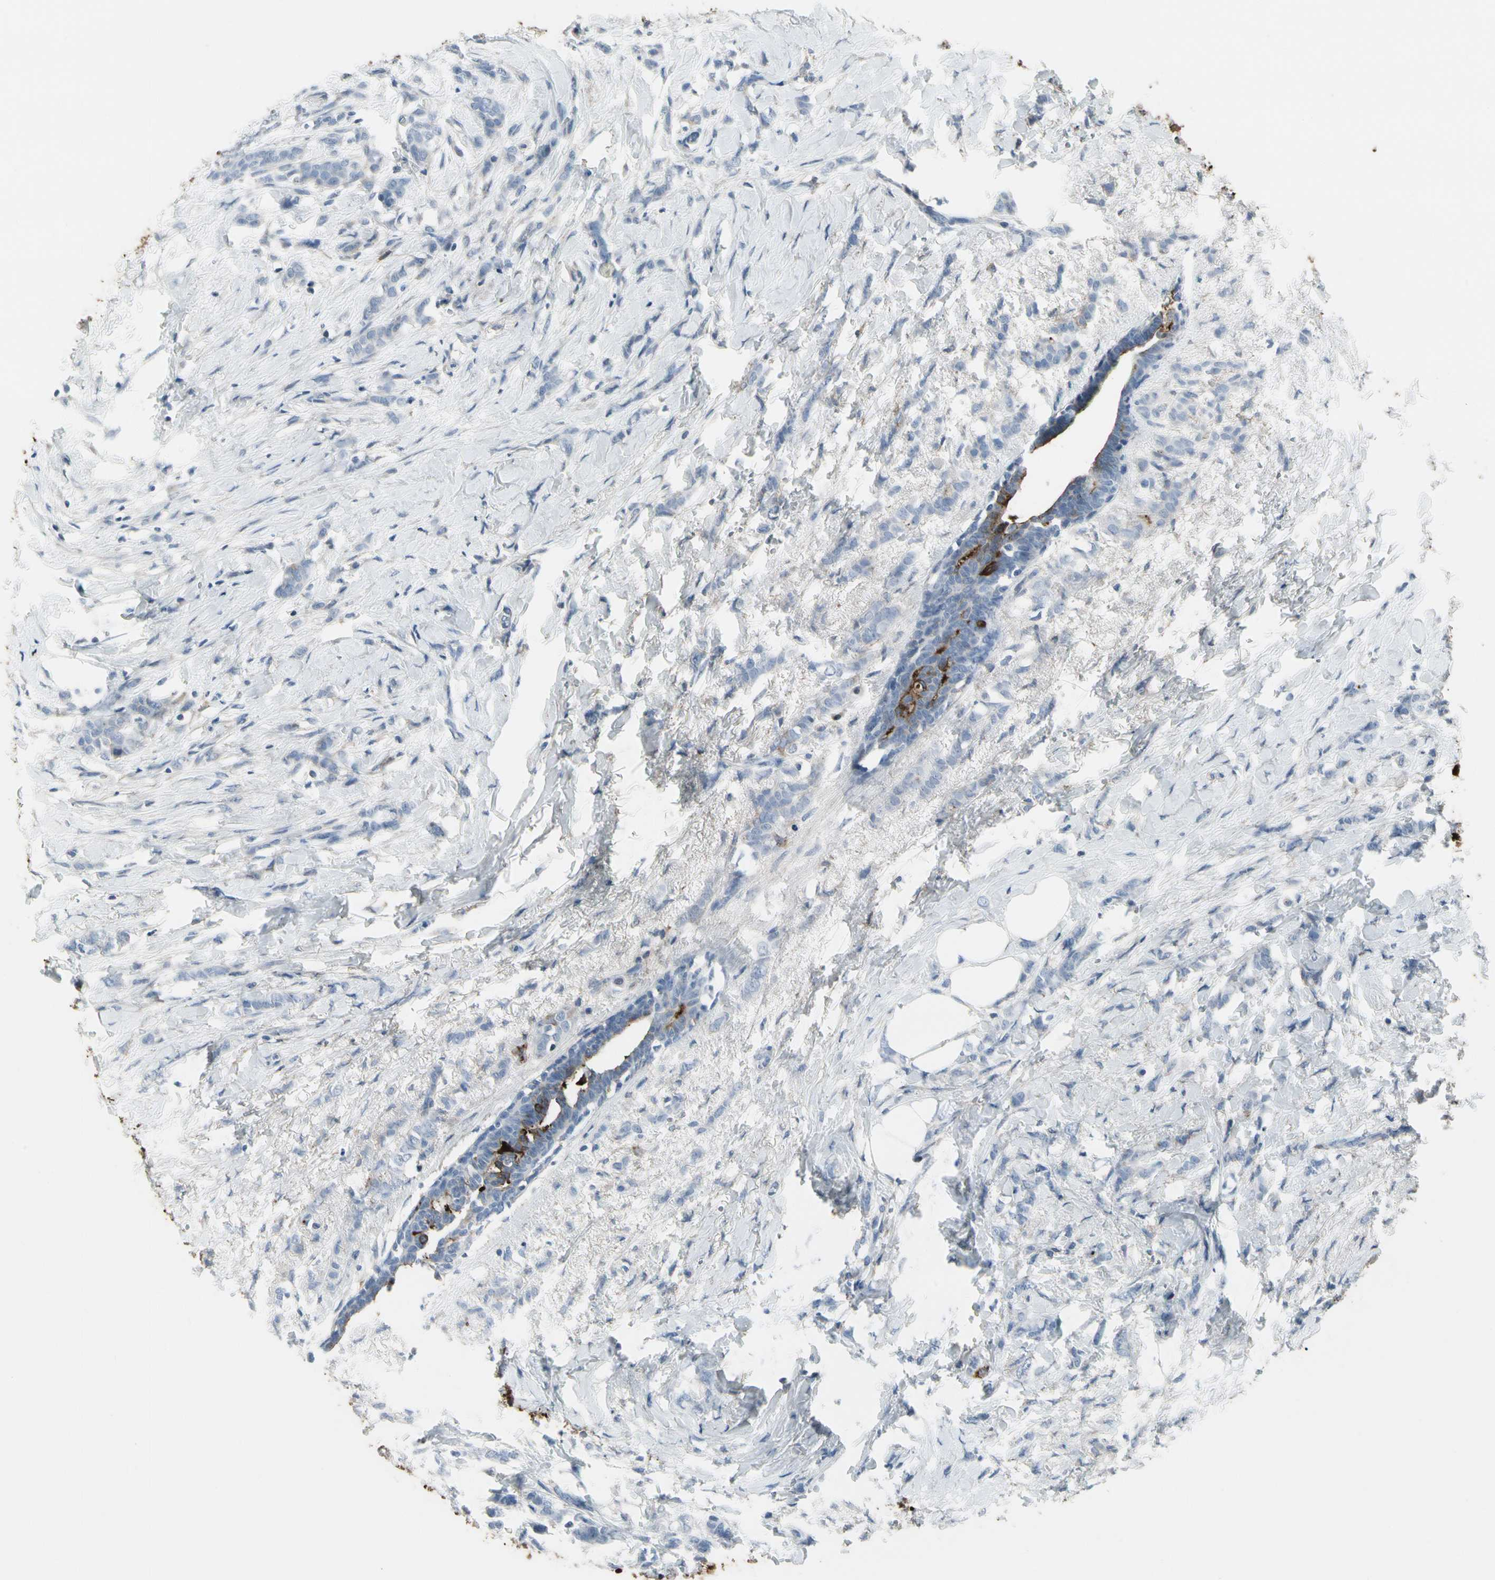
{"staining": {"intensity": "negative", "quantity": "none", "location": "none"}, "tissue": "breast cancer", "cell_type": "Tumor cells", "image_type": "cancer", "snomed": [{"axis": "morphology", "description": "Lobular carcinoma, in situ"}, {"axis": "morphology", "description": "Lobular carcinoma"}, {"axis": "topography", "description": "Breast"}], "caption": "Immunohistochemistry of human lobular carcinoma (breast) demonstrates no staining in tumor cells.", "gene": "PIGR", "patient": {"sex": "female", "age": 41}}